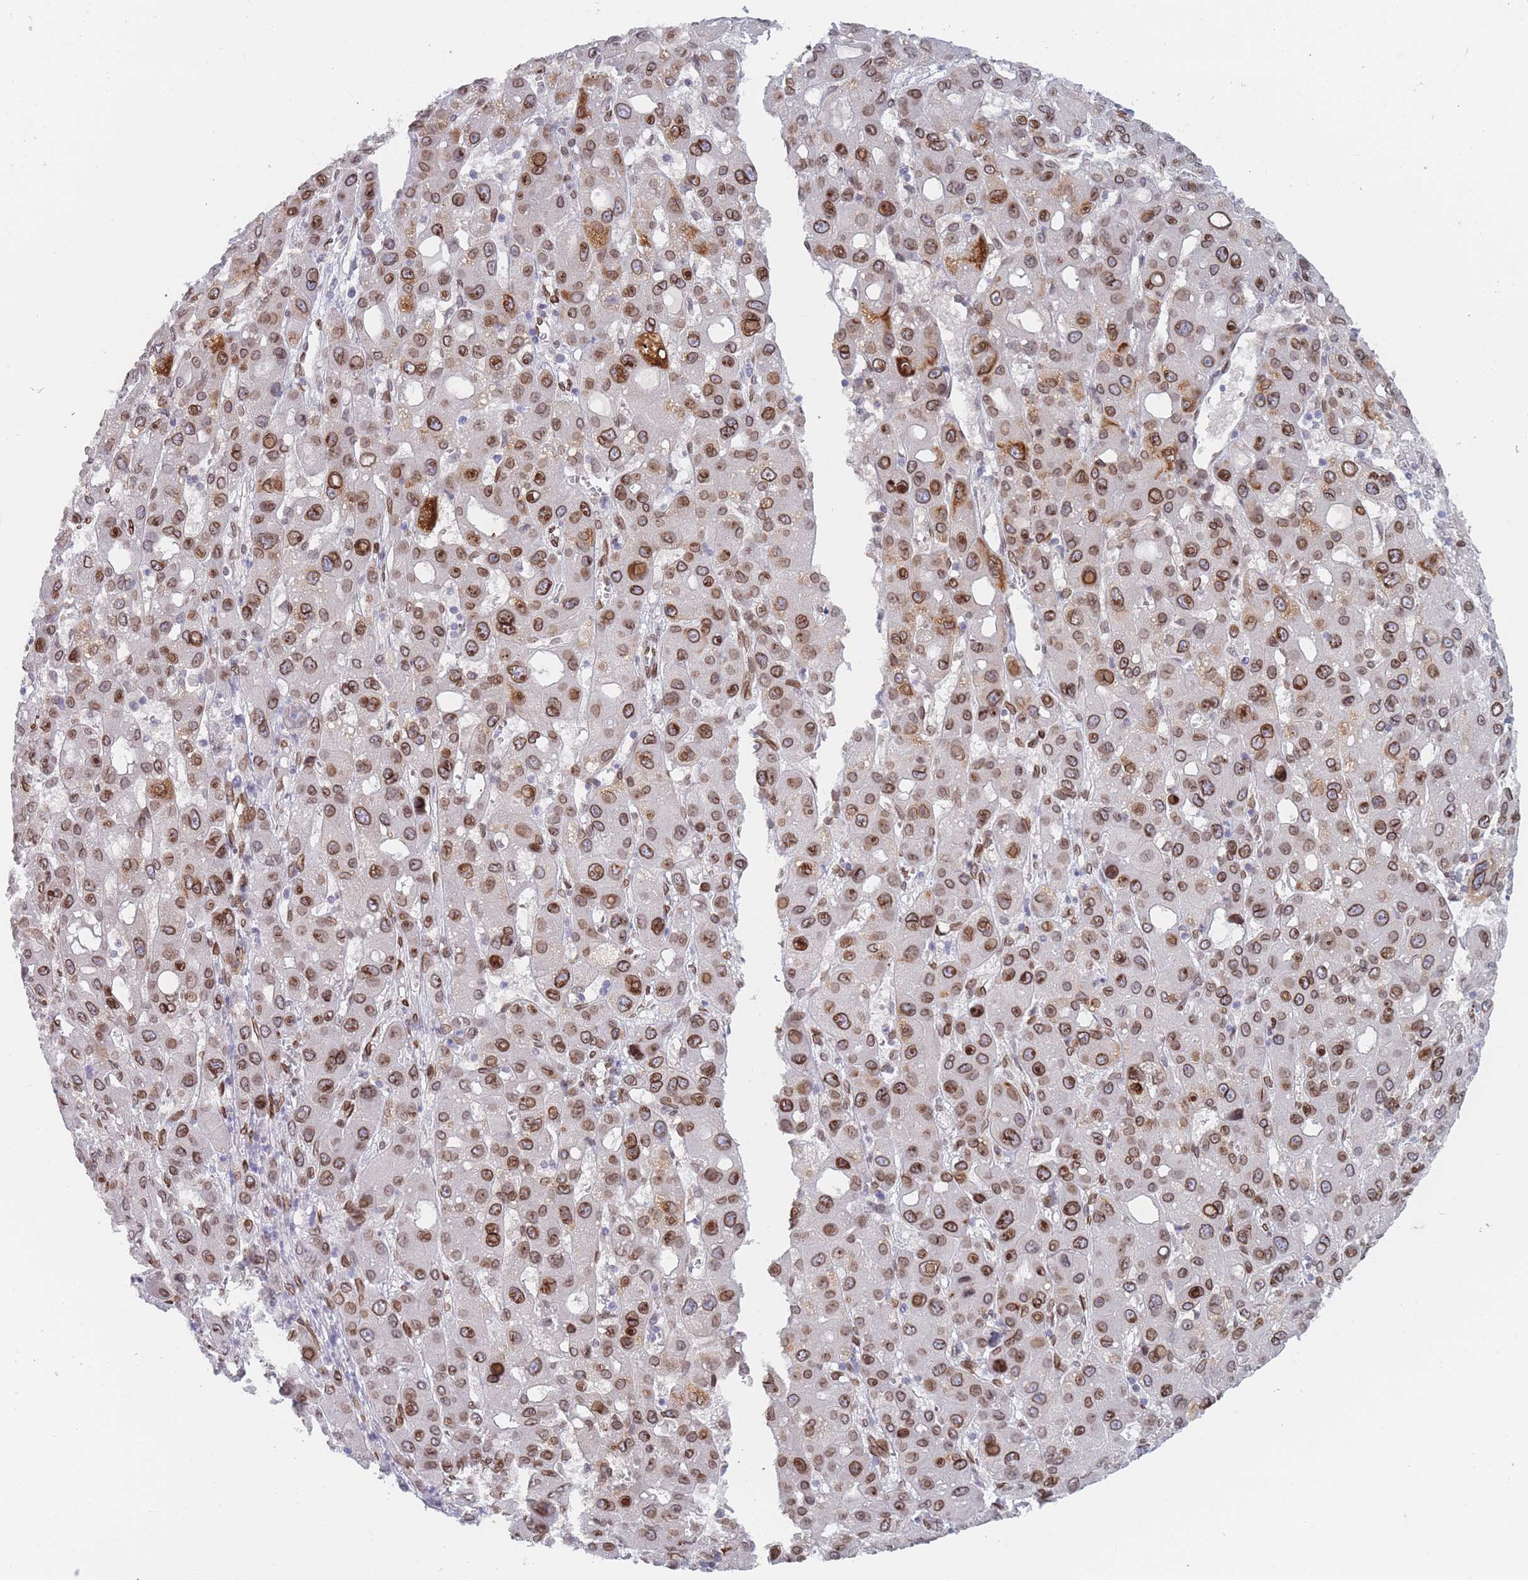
{"staining": {"intensity": "strong", "quantity": "25%-75%", "location": "cytoplasmic/membranous,nuclear"}, "tissue": "liver cancer", "cell_type": "Tumor cells", "image_type": "cancer", "snomed": [{"axis": "morphology", "description": "Carcinoma, Hepatocellular, NOS"}, {"axis": "topography", "description": "Liver"}], "caption": "Liver cancer (hepatocellular carcinoma) stained with immunohistochemistry (IHC) reveals strong cytoplasmic/membranous and nuclear positivity in about 25%-75% of tumor cells.", "gene": "ZBTB1", "patient": {"sex": "male", "age": 55}}